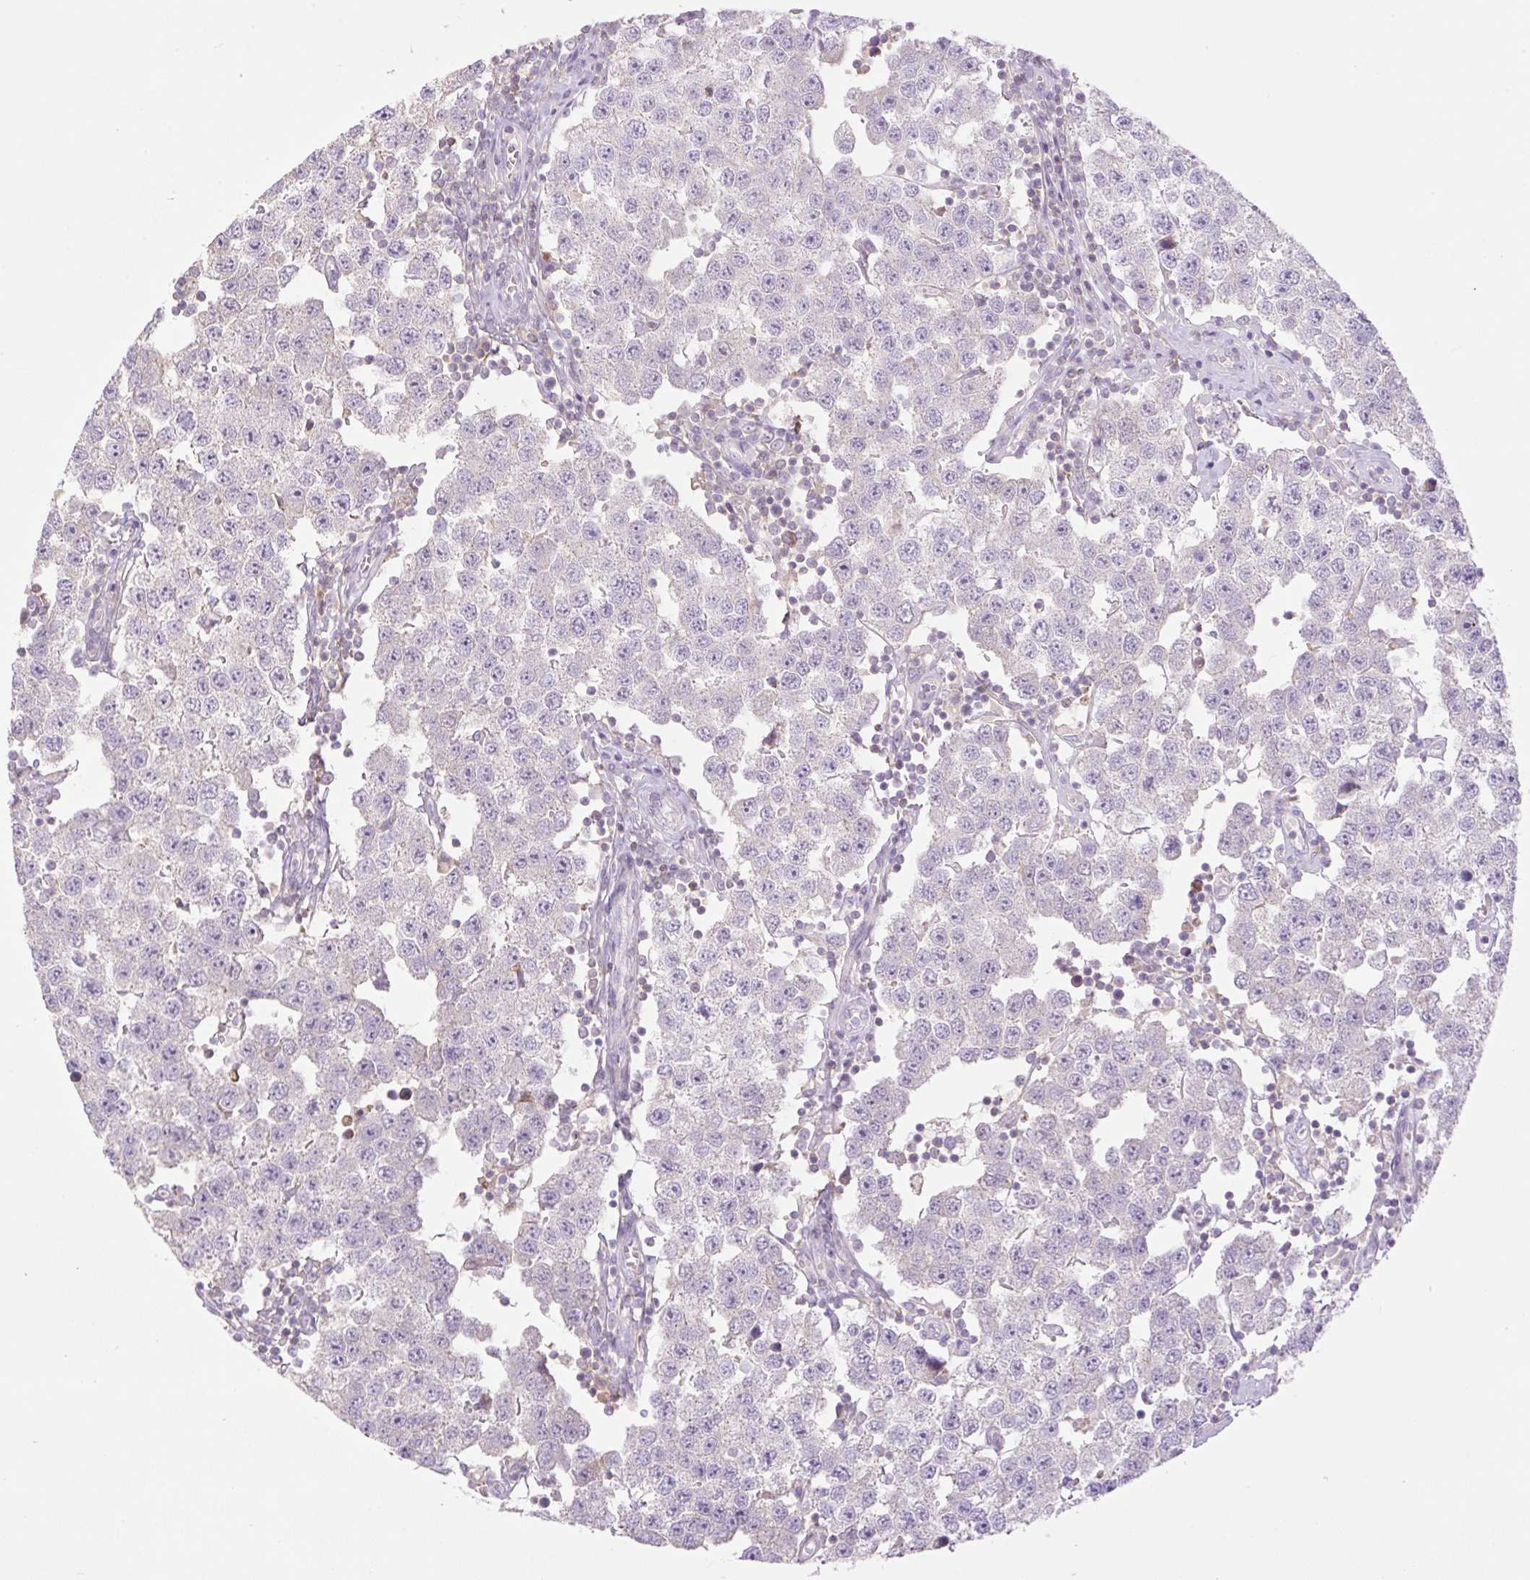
{"staining": {"intensity": "negative", "quantity": "none", "location": "none"}, "tissue": "testis cancer", "cell_type": "Tumor cells", "image_type": "cancer", "snomed": [{"axis": "morphology", "description": "Seminoma, NOS"}, {"axis": "topography", "description": "Testis"}], "caption": "Photomicrograph shows no significant protein expression in tumor cells of testis cancer. (DAB (3,3'-diaminobenzidine) IHC, high magnification).", "gene": "VPS25", "patient": {"sex": "male", "age": 34}}